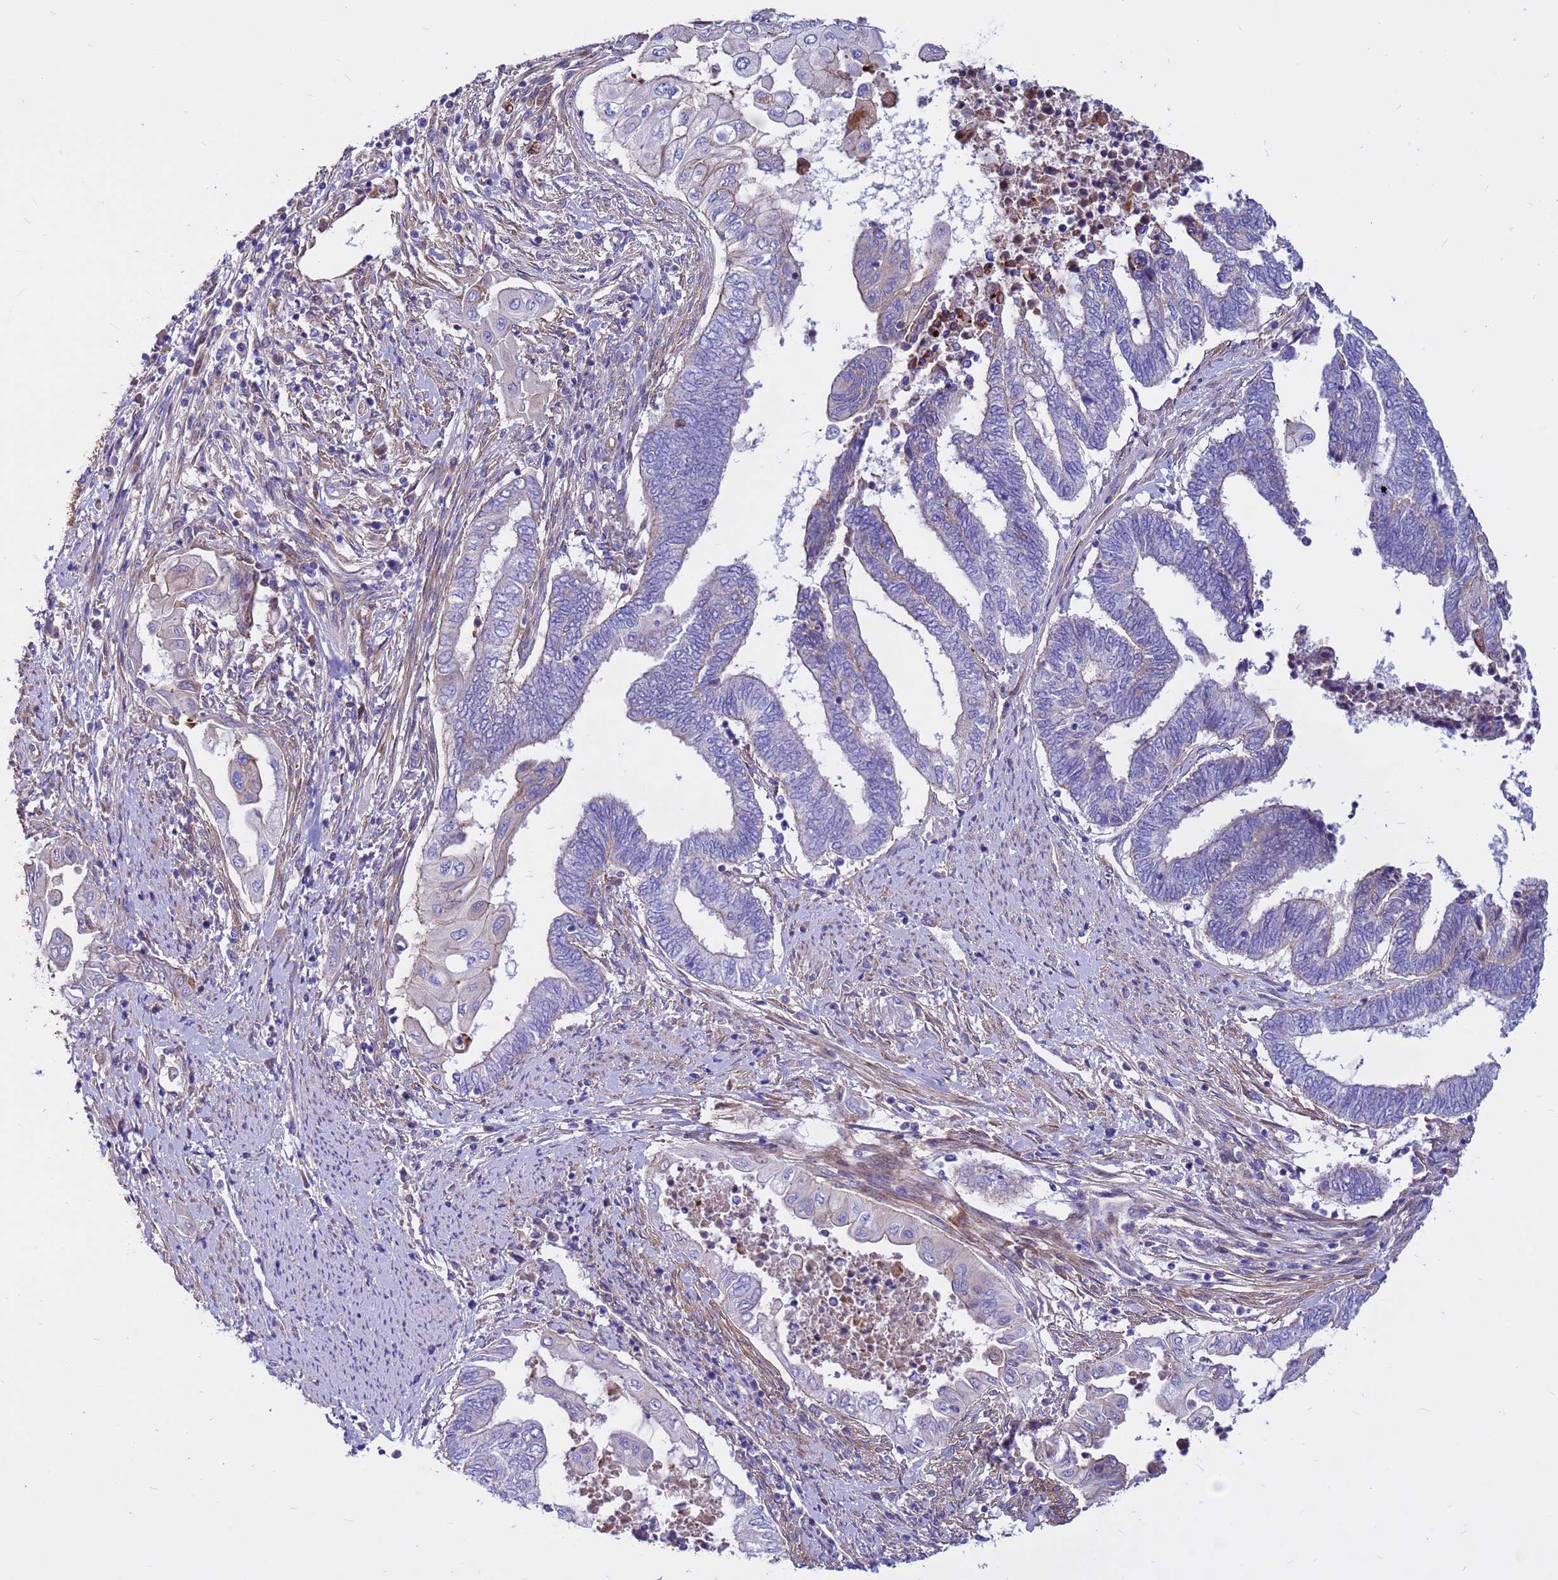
{"staining": {"intensity": "negative", "quantity": "none", "location": "none"}, "tissue": "endometrial cancer", "cell_type": "Tumor cells", "image_type": "cancer", "snomed": [{"axis": "morphology", "description": "Adenocarcinoma, NOS"}, {"axis": "topography", "description": "Uterus"}, {"axis": "topography", "description": "Endometrium"}], "caption": "Endometrial cancer stained for a protein using immunohistochemistry displays no staining tumor cells.", "gene": "CRHBP", "patient": {"sex": "female", "age": 70}}